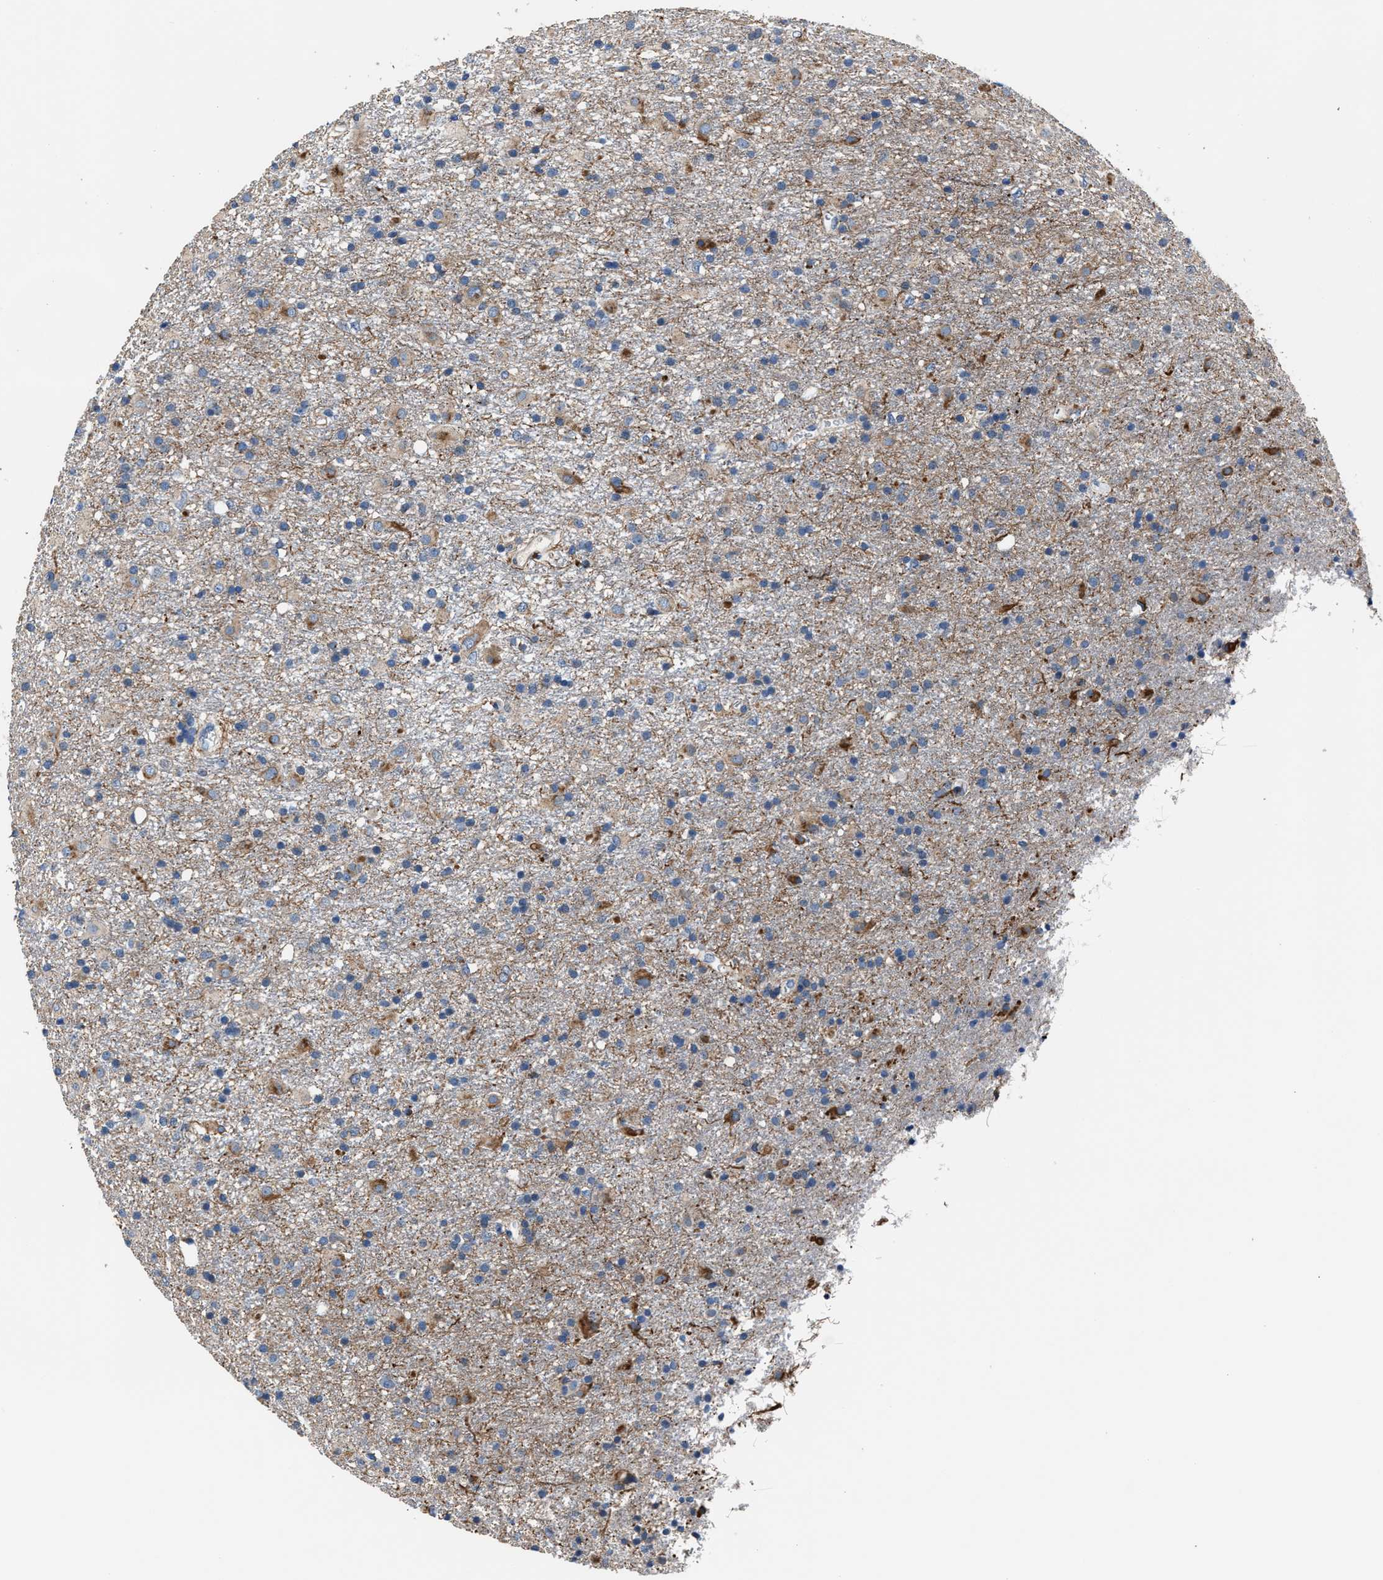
{"staining": {"intensity": "moderate", "quantity": "<25%", "location": "cytoplasmic/membranous"}, "tissue": "glioma", "cell_type": "Tumor cells", "image_type": "cancer", "snomed": [{"axis": "morphology", "description": "Glioma, malignant, Low grade"}, {"axis": "topography", "description": "Brain"}], "caption": "Malignant glioma (low-grade) was stained to show a protein in brown. There is low levels of moderate cytoplasmic/membranous expression in about <25% of tumor cells. The protein of interest is shown in brown color, while the nuclei are stained blue.", "gene": "DNAJC24", "patient": {"sex": "male", "age": 65}}